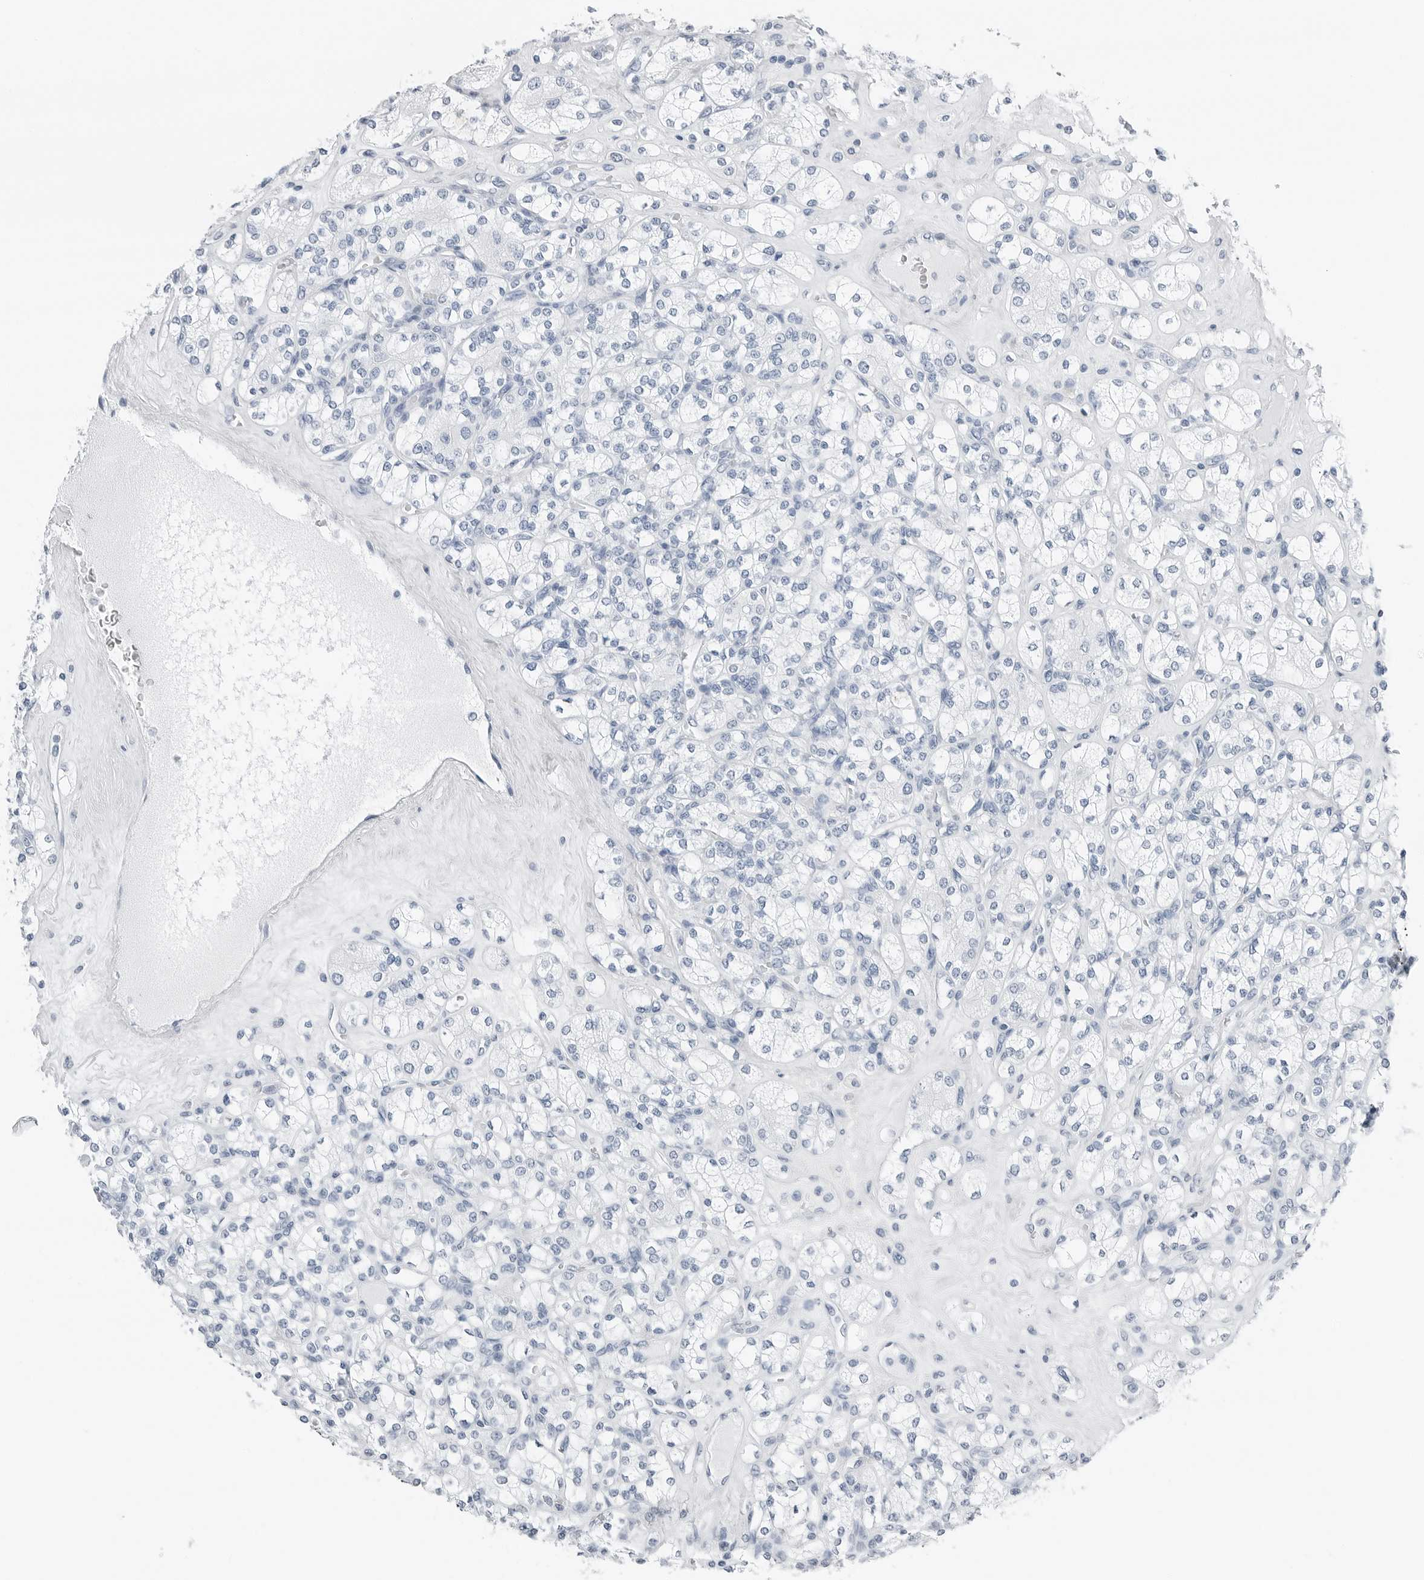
{"staining": {"intensity": "negative", "quantity": "none", "location": "none"}, "tissue": "renal cancer", "cell_type": "Tumor cells", "image_type": "cancer", "snomed": [{"axis": "morphology", "description": "Adenocarcinoma, NOS"}, {"axis": "topography", "description": "Kidney"}], "caption": "This is an immunohistochemistry micrograph of renal adenocarcinoma. There is no positivity in tumor cells.", "gene": "SLPI", "patient": {"sex": "male", "age": 77}}